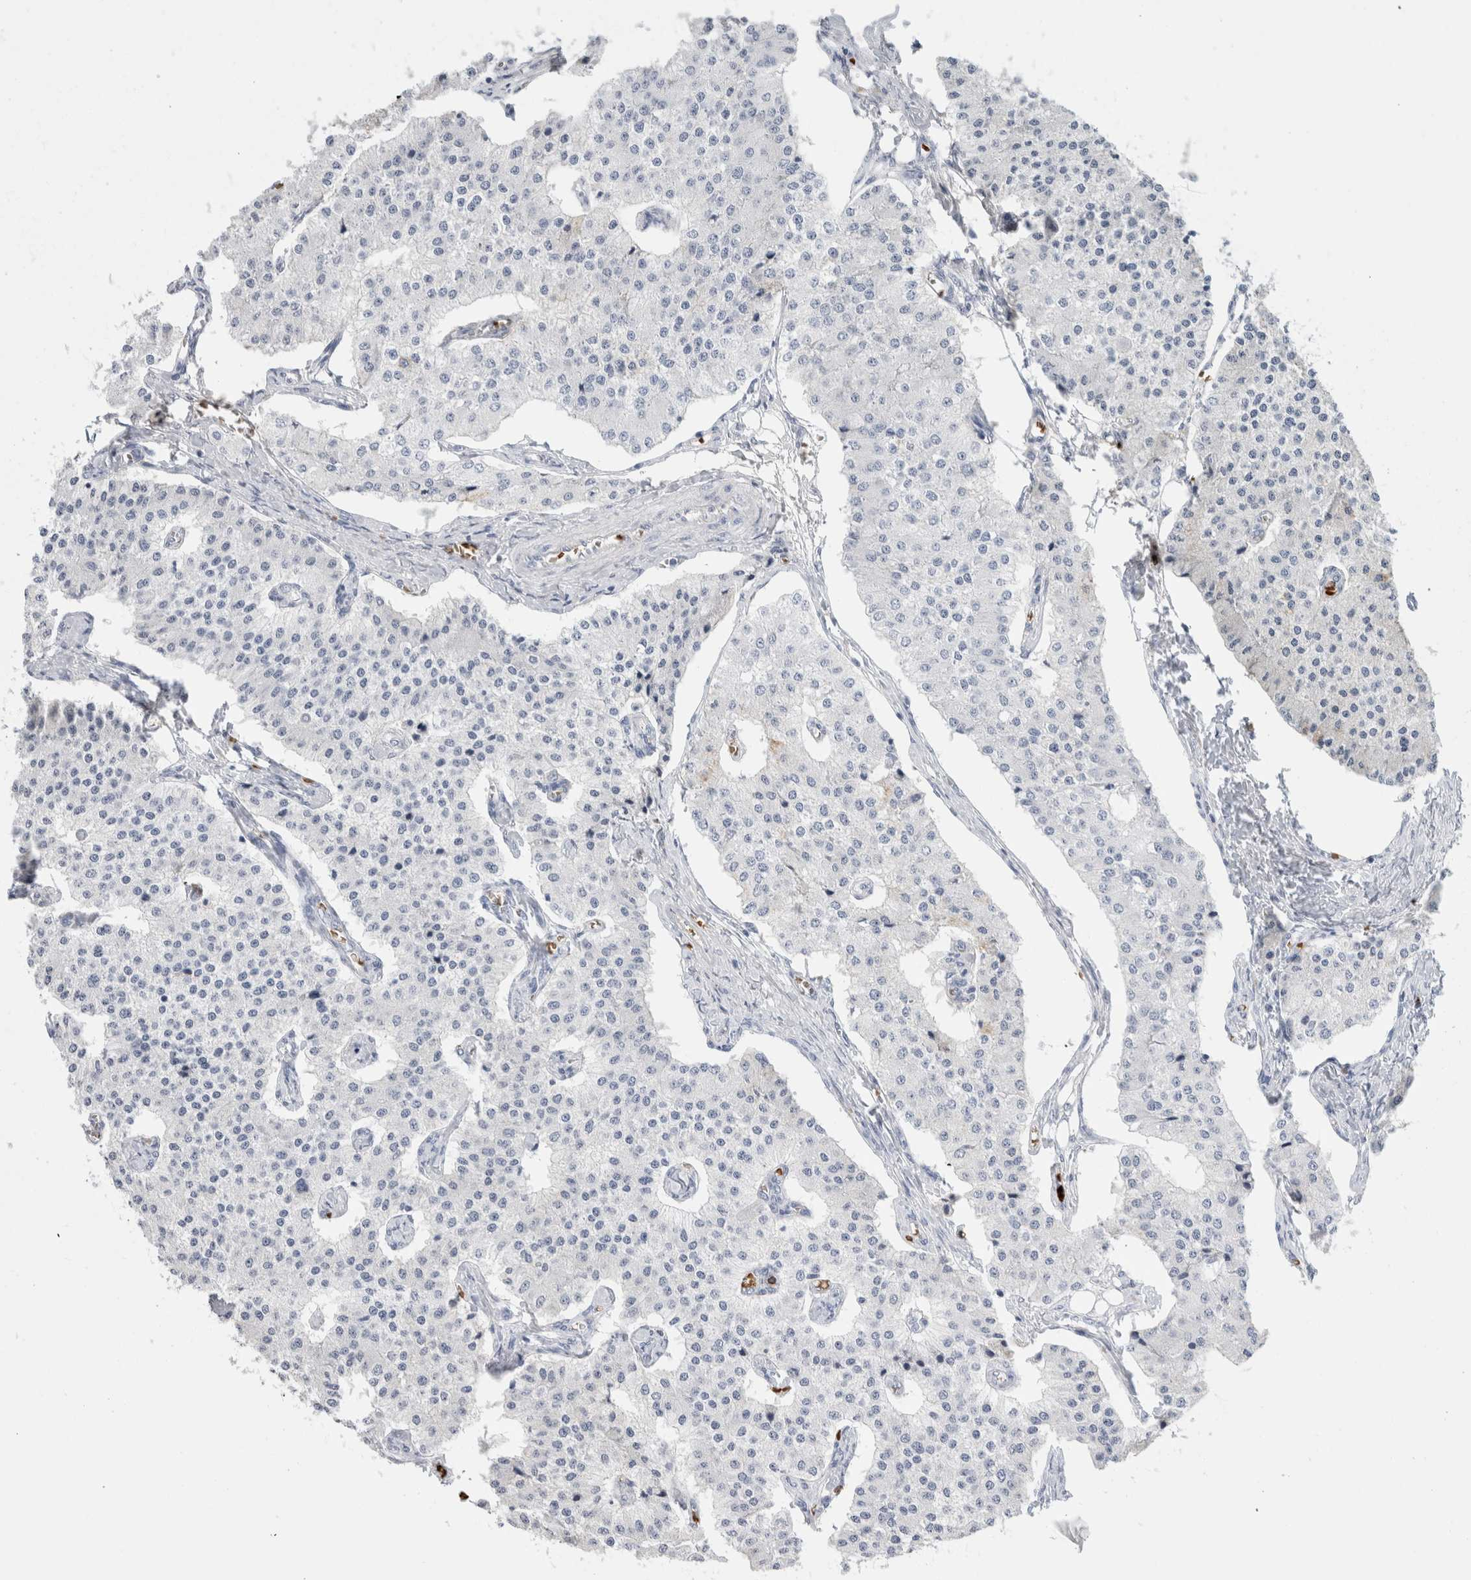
{"staining": {"intensity": "negative", "quantity": "none", "location": "none"}, "tissue": "carcinoid", "cell_type": "Tumor cells", "image_type": "cancer", "snomed": [{"axis": "morphology", "description": "Carcinoid, malignant, NOS"}, {"axis": "topography", "description": "Colon"}], "caption": "Tumor cells show no significant positivity in carcinoid.", "gene": "CA1", "patient": {"sex": "female", "age": 52}}